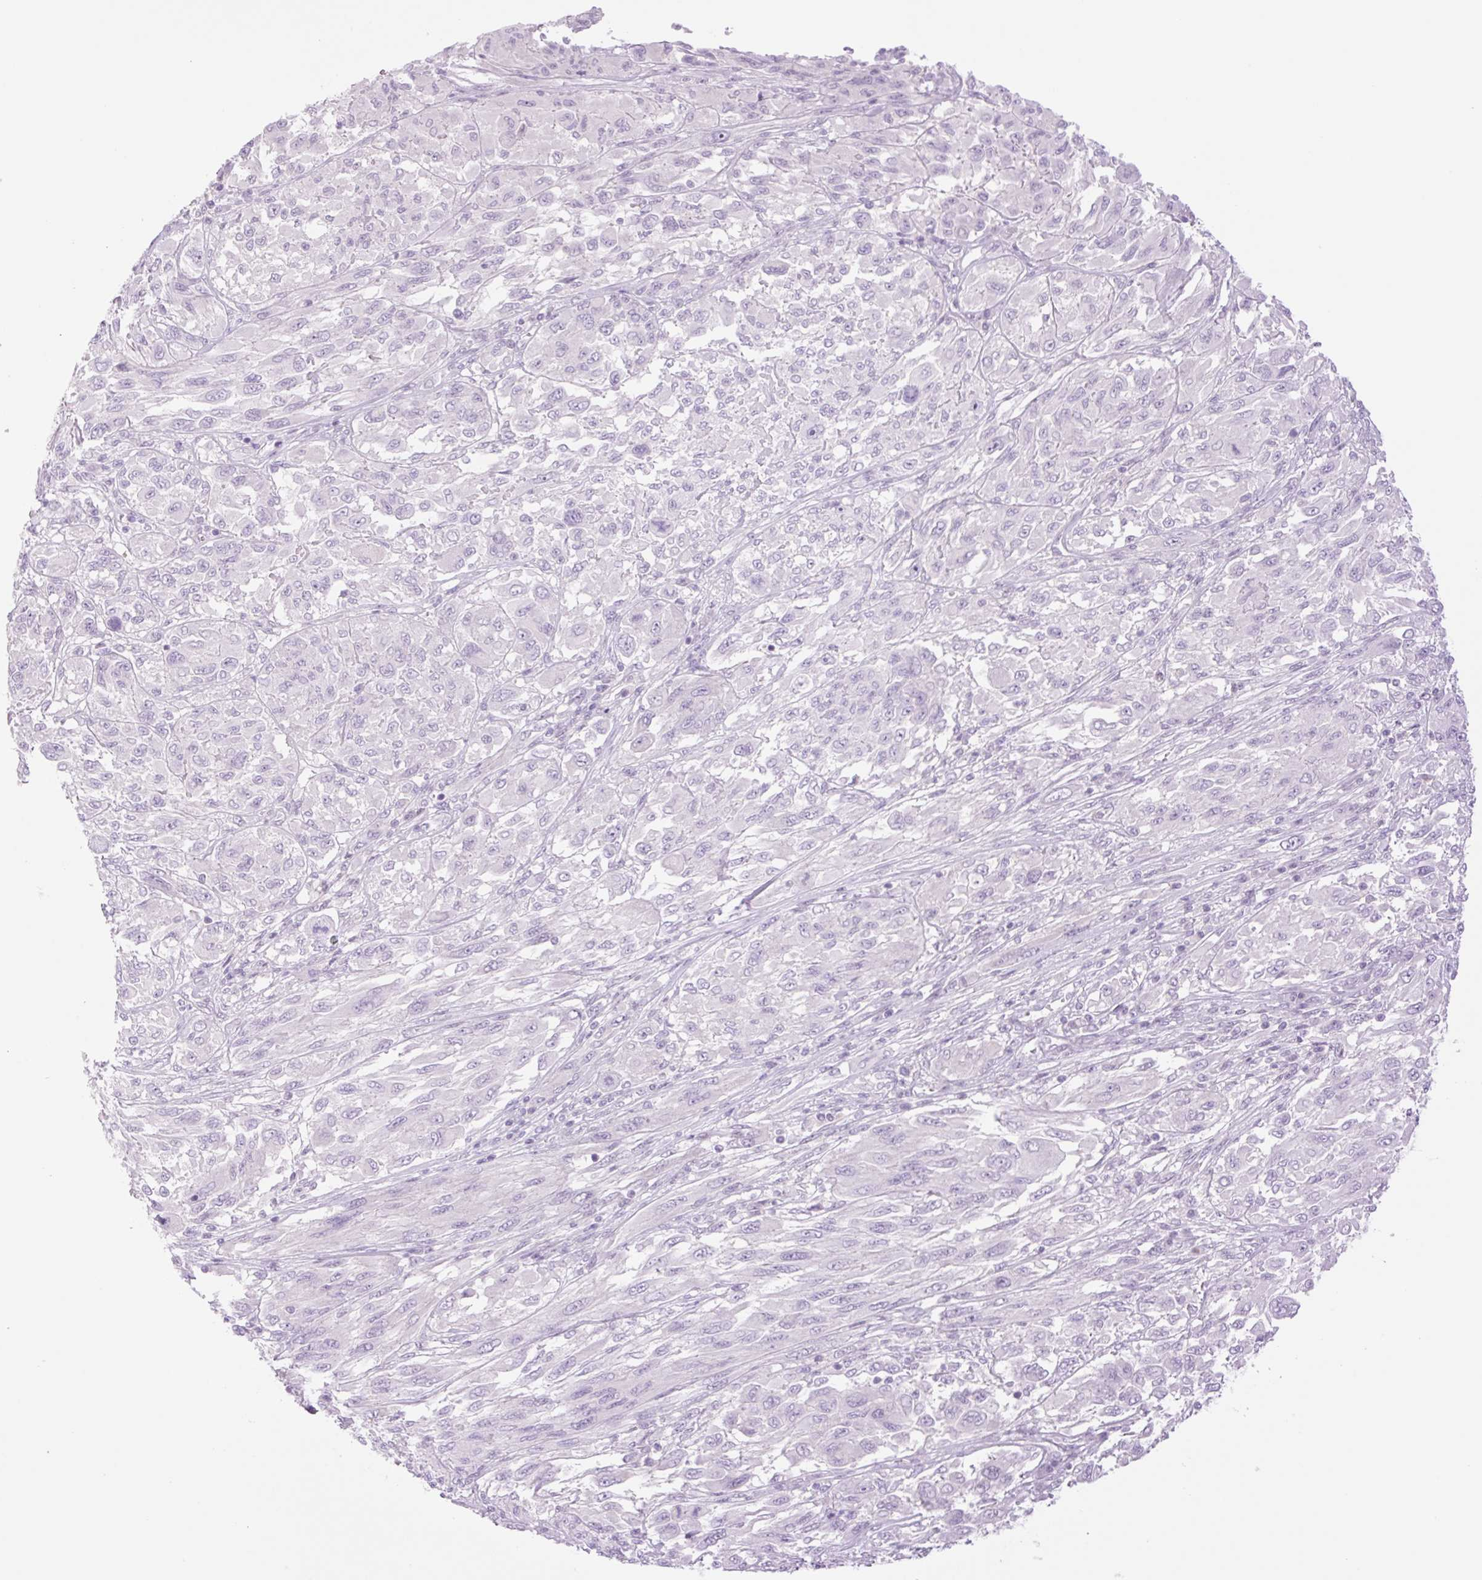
{"staining": {"intensity": "negative", "quantity": "none", "location": "none"}, "tissue": "melanoma", "cell_type": "Tumor cells", "image_type": "cancer", "snomed": [{"axis": "morphology", "description": "Malignant melanoma, NOS"}, {"axis": "topography", "description": "Skin"}], "caption": "IHC histopathology image of human malignant melanoma stained for a protein (brown), which reveals no staining in tumor cells. (Brightfield microscopy of DAB immunohistochemistry at high magnification).", "gene": "TBX15", "patient": {"sex": "female", "age": 91}}